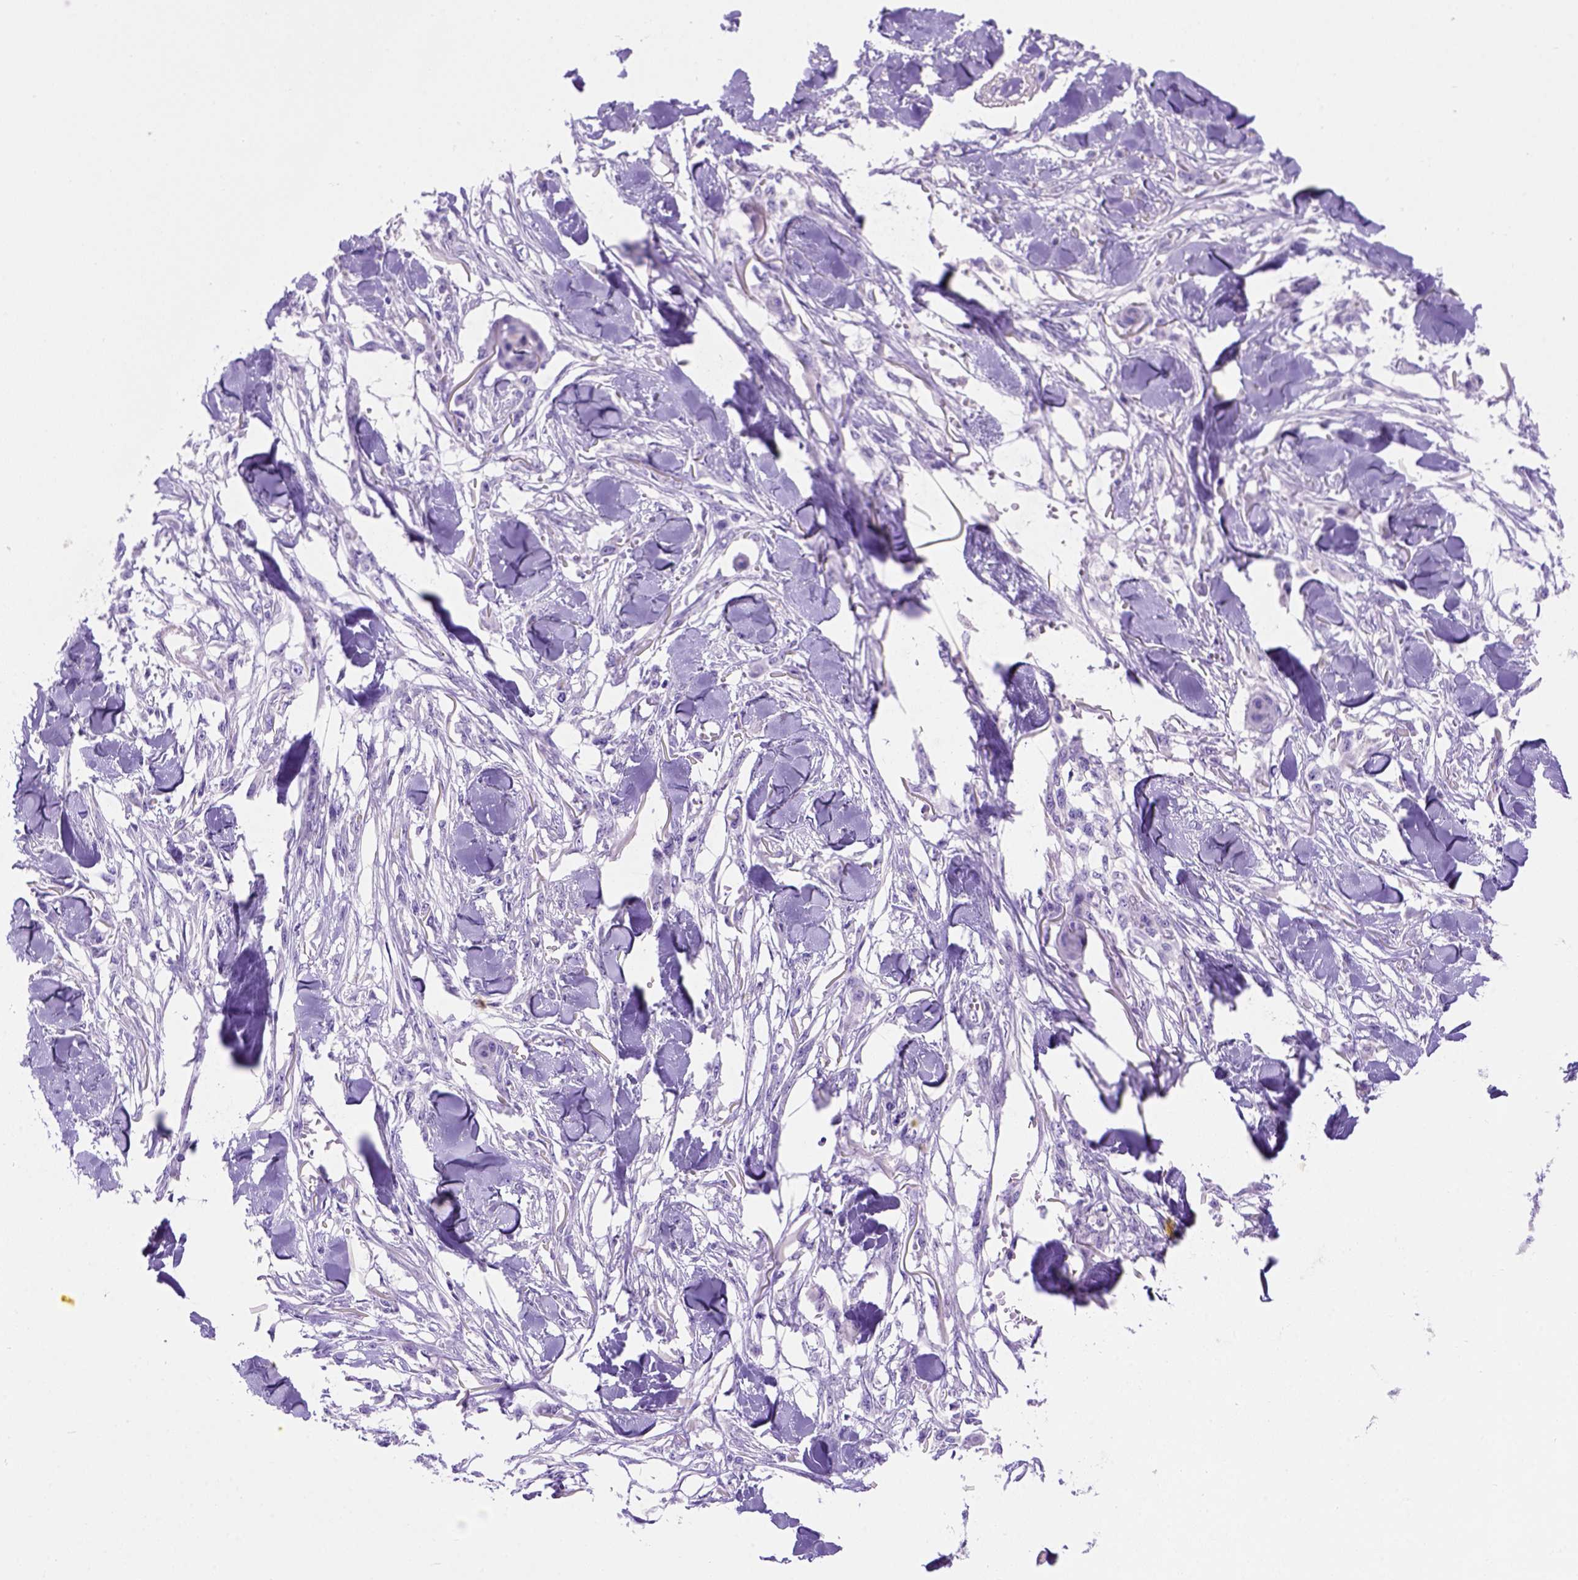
{"staining": {"intensity": "negative", "quantity": "none", "location": "none"}, "tissue": "skin cancer", "cell_type": "Tumor cells", "image_type": "cancer", "snomed": [{"axis": "morphology", "description": "Squamous cell carcinoma, NOS"}, {"axis": "topography", "description": "Skin"}], "caption": "Immunohistochemistry (IHC) of skin cancer reveals no positivity in tumor cells. The staining was performed using DAB (3,3'-diaminobenzidine) to visualize the protein expression in brown, while the nuclei were stained in blue with hematoxylin (Magnification: 20x).", "gene": "FAM81B", "patient": {"sex": "female", "age": 59}}